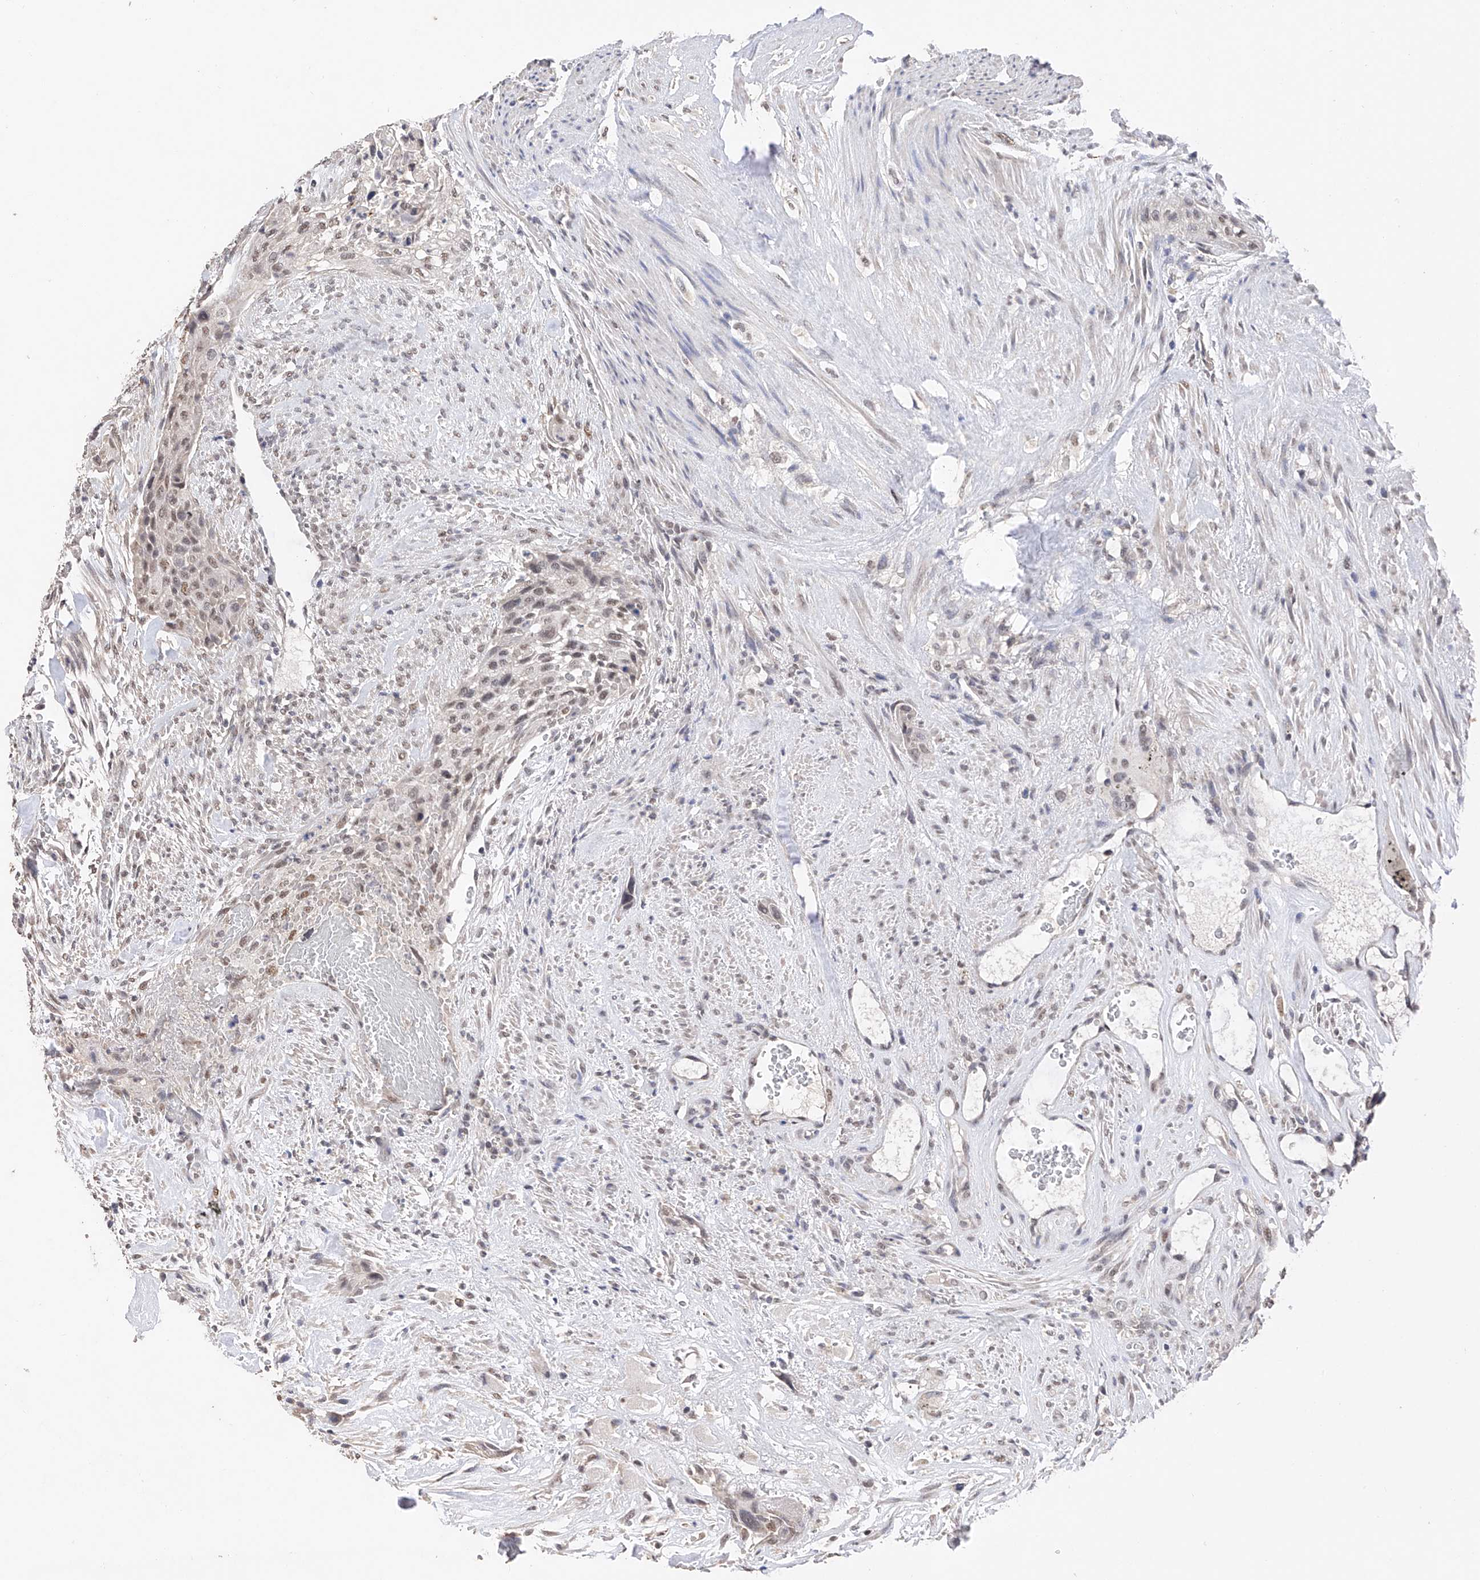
{"staining": {"intensity": "weak", "quantity": "25%-75%", "location": "nuclear"}, "tissue": "urothelial cancer", "cell_type": "Tumor cells", "image_type": "cancer", "snomed": [{"axis": "morphology", "description": "Urothelial carcinoma, High grade"}, {"axis": "topography", "description": "Urinary bladder"}], "caption": "High-grade urothelial carcinoma stained with a protein marker exhibits weak staining in tumor cells.", "gene": "DMAP1", "patient": {"sex": "male", "age": 35}}